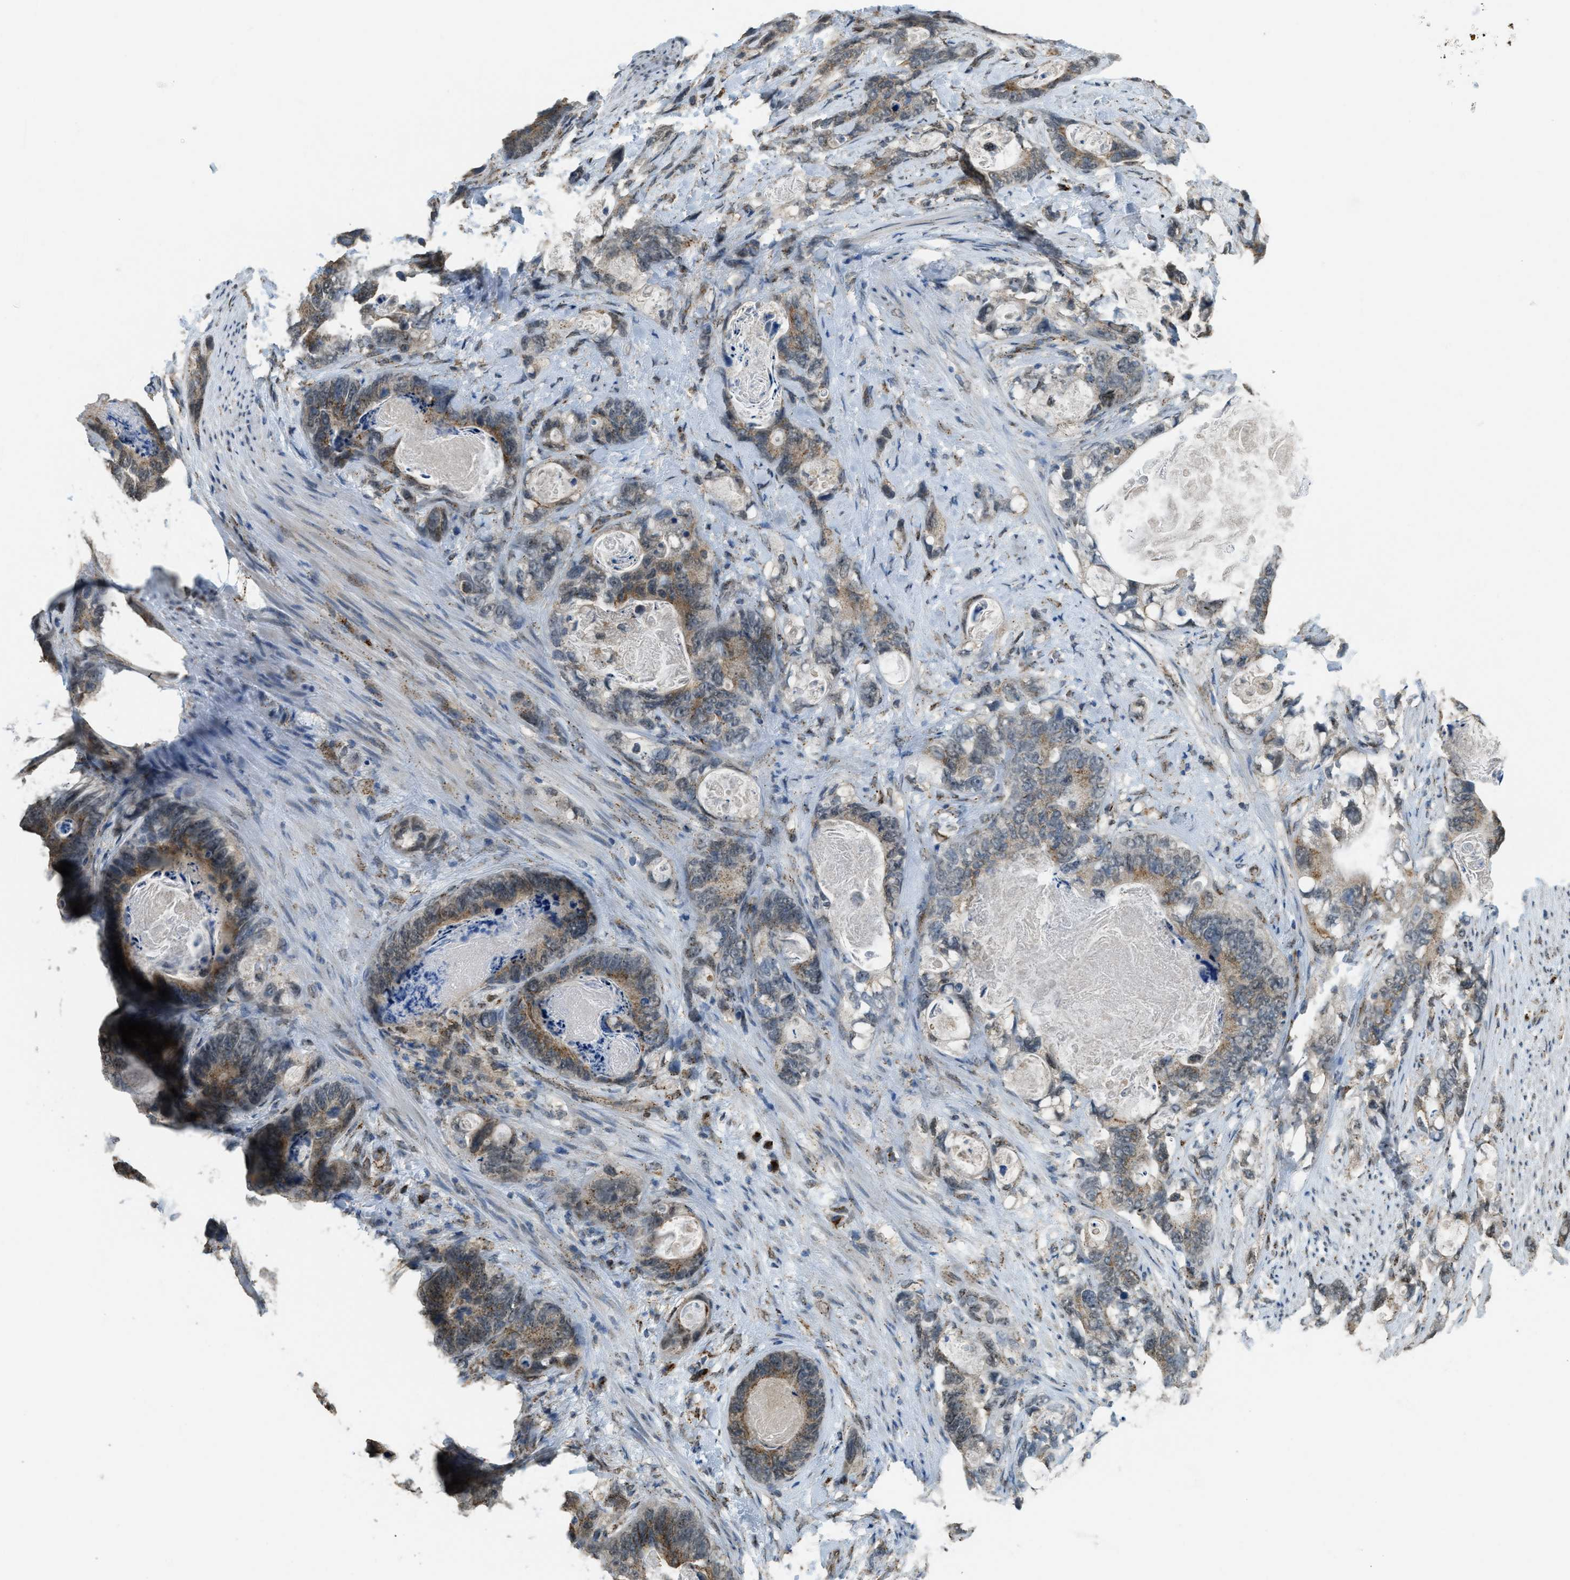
{"staining": {"intensity": "moderate", "quantity": ">75%", "location": "cytoplasmic/membranous"}, "tissue": "stomach cancer", "cell_type": "Tumor cells", "image_type": "cancer", "snomed": [{"axis": "morphology", "description": "Normal tissue, NOS"}, {"axis": "morphology", "description": "Adenocarcinoma, NOS"}, {"axis": "topography", "description": "Stomach"}], "caption": "Tumor cells exhibit moderate cytoplasmic/membranous positivity in about >75% of cells in adenocarcinoma (stomach). (DAB = brown stain, brightfield microscopy at high magnification).", "gene": "IPO7", "patient": {"sex": "female", "age": 89}}